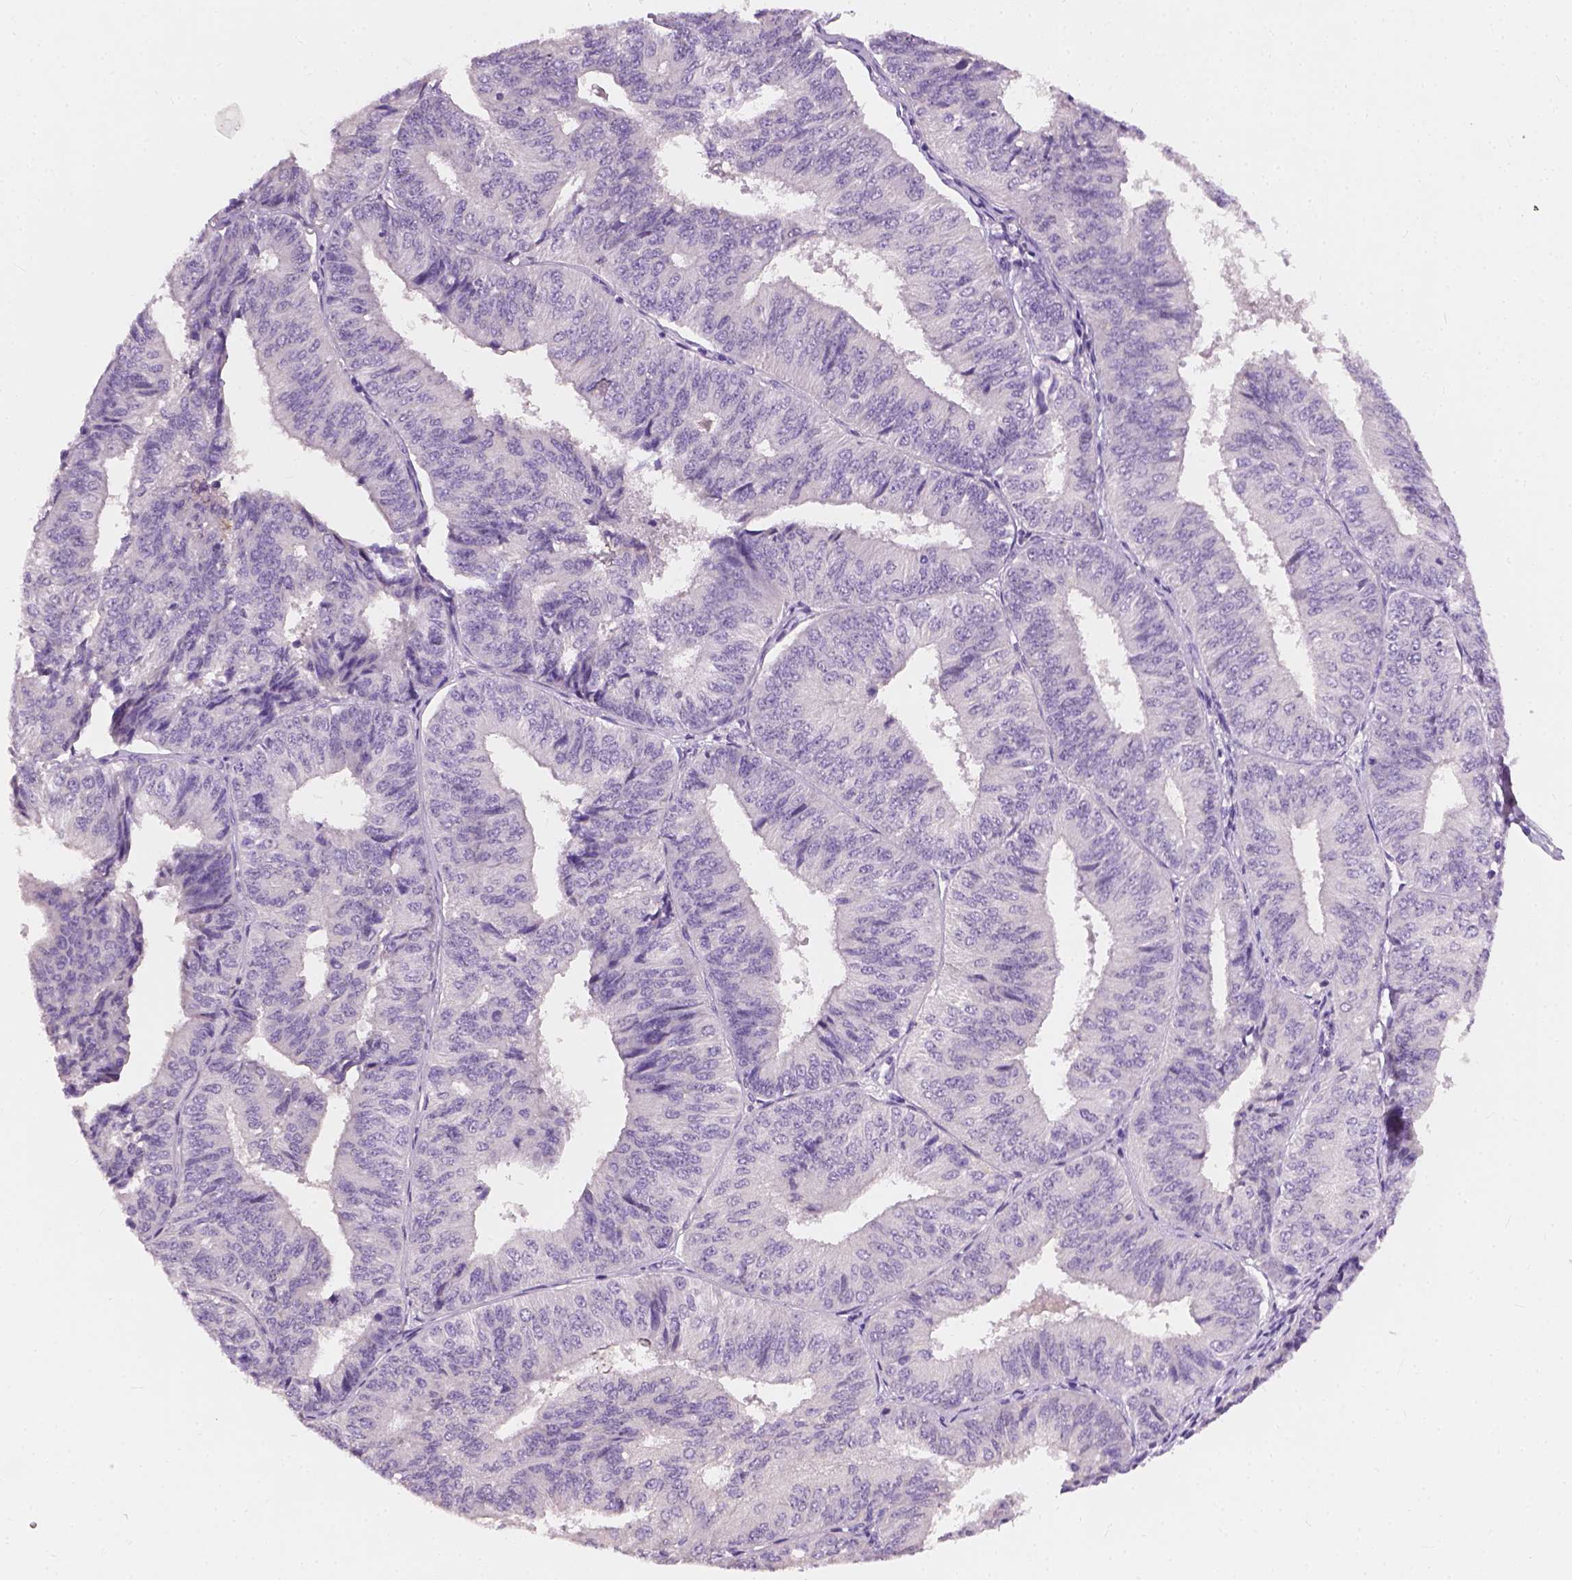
{"staining": {"intensity": "negative", "quantity": "none", "location": "none"}, "tissue": "endometrial cancer", "cell_type": "Tumor cells", "image_type": "cancer", "snomed": [{"axis": "morphology", "description": "Adenocarcinoma, NOS"}, {"axis": "topography", "description": "Endometrium"}], "caption": "Immunohistochemistry (IHC) of endometrial cancer (adenocarcinoma) demonstrates no staining in tumor cells.", "gene": "KRT17", "patient": {"sex": "female", "age": 58}}